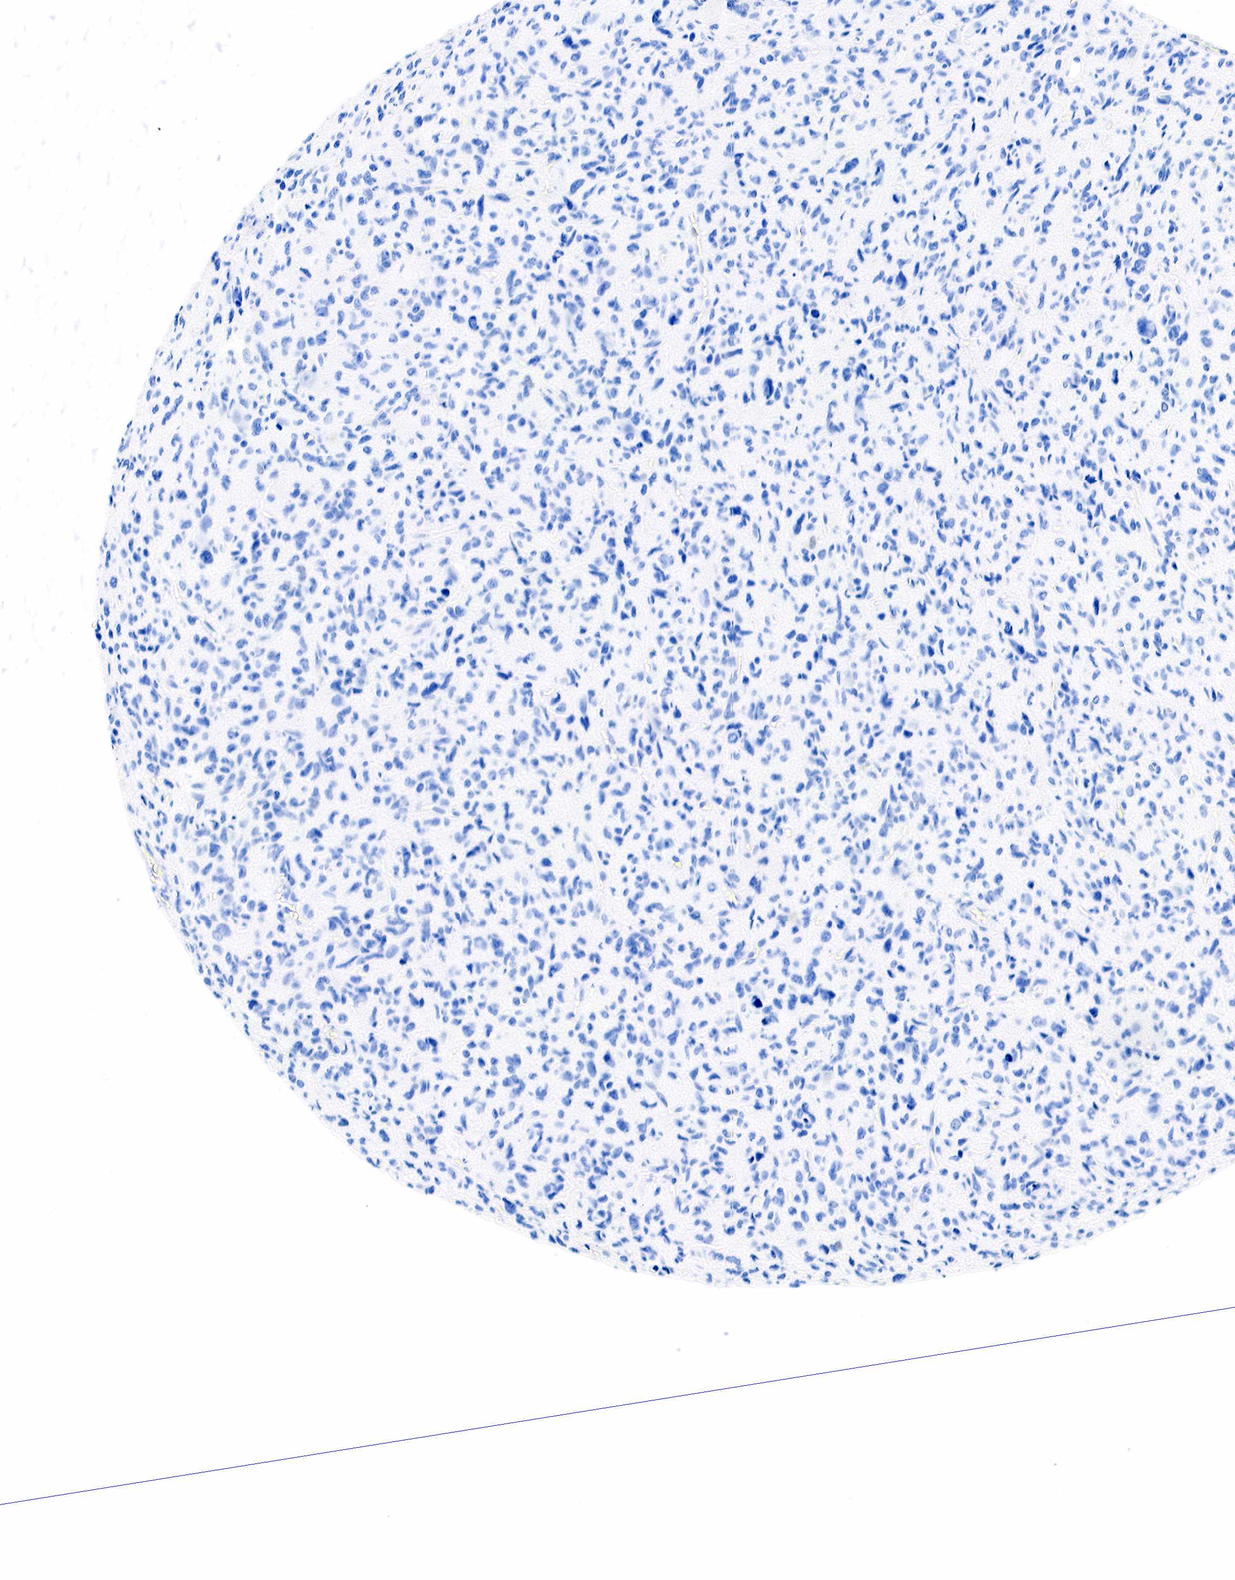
{"staining": {"intensity": "negative", "quantity": "none", "location": "none"}, "tissue": "glioma", "cell_type": "Tumor cells", "image_type": "cancer", "snomed": [{"axis": "morphology", "description": "Glioma, malignant, High grade"}, {"axis": "topography", "description": "Brain"}], "caption": "IHC micrograph of neoplastic tissue: glioma stained with DAB (3,3'-diaminobenzidine) shows no significant protein positivity in tumor cells.", "gene": "ESR1", "patient": {"sex": "female", "age": 60}}